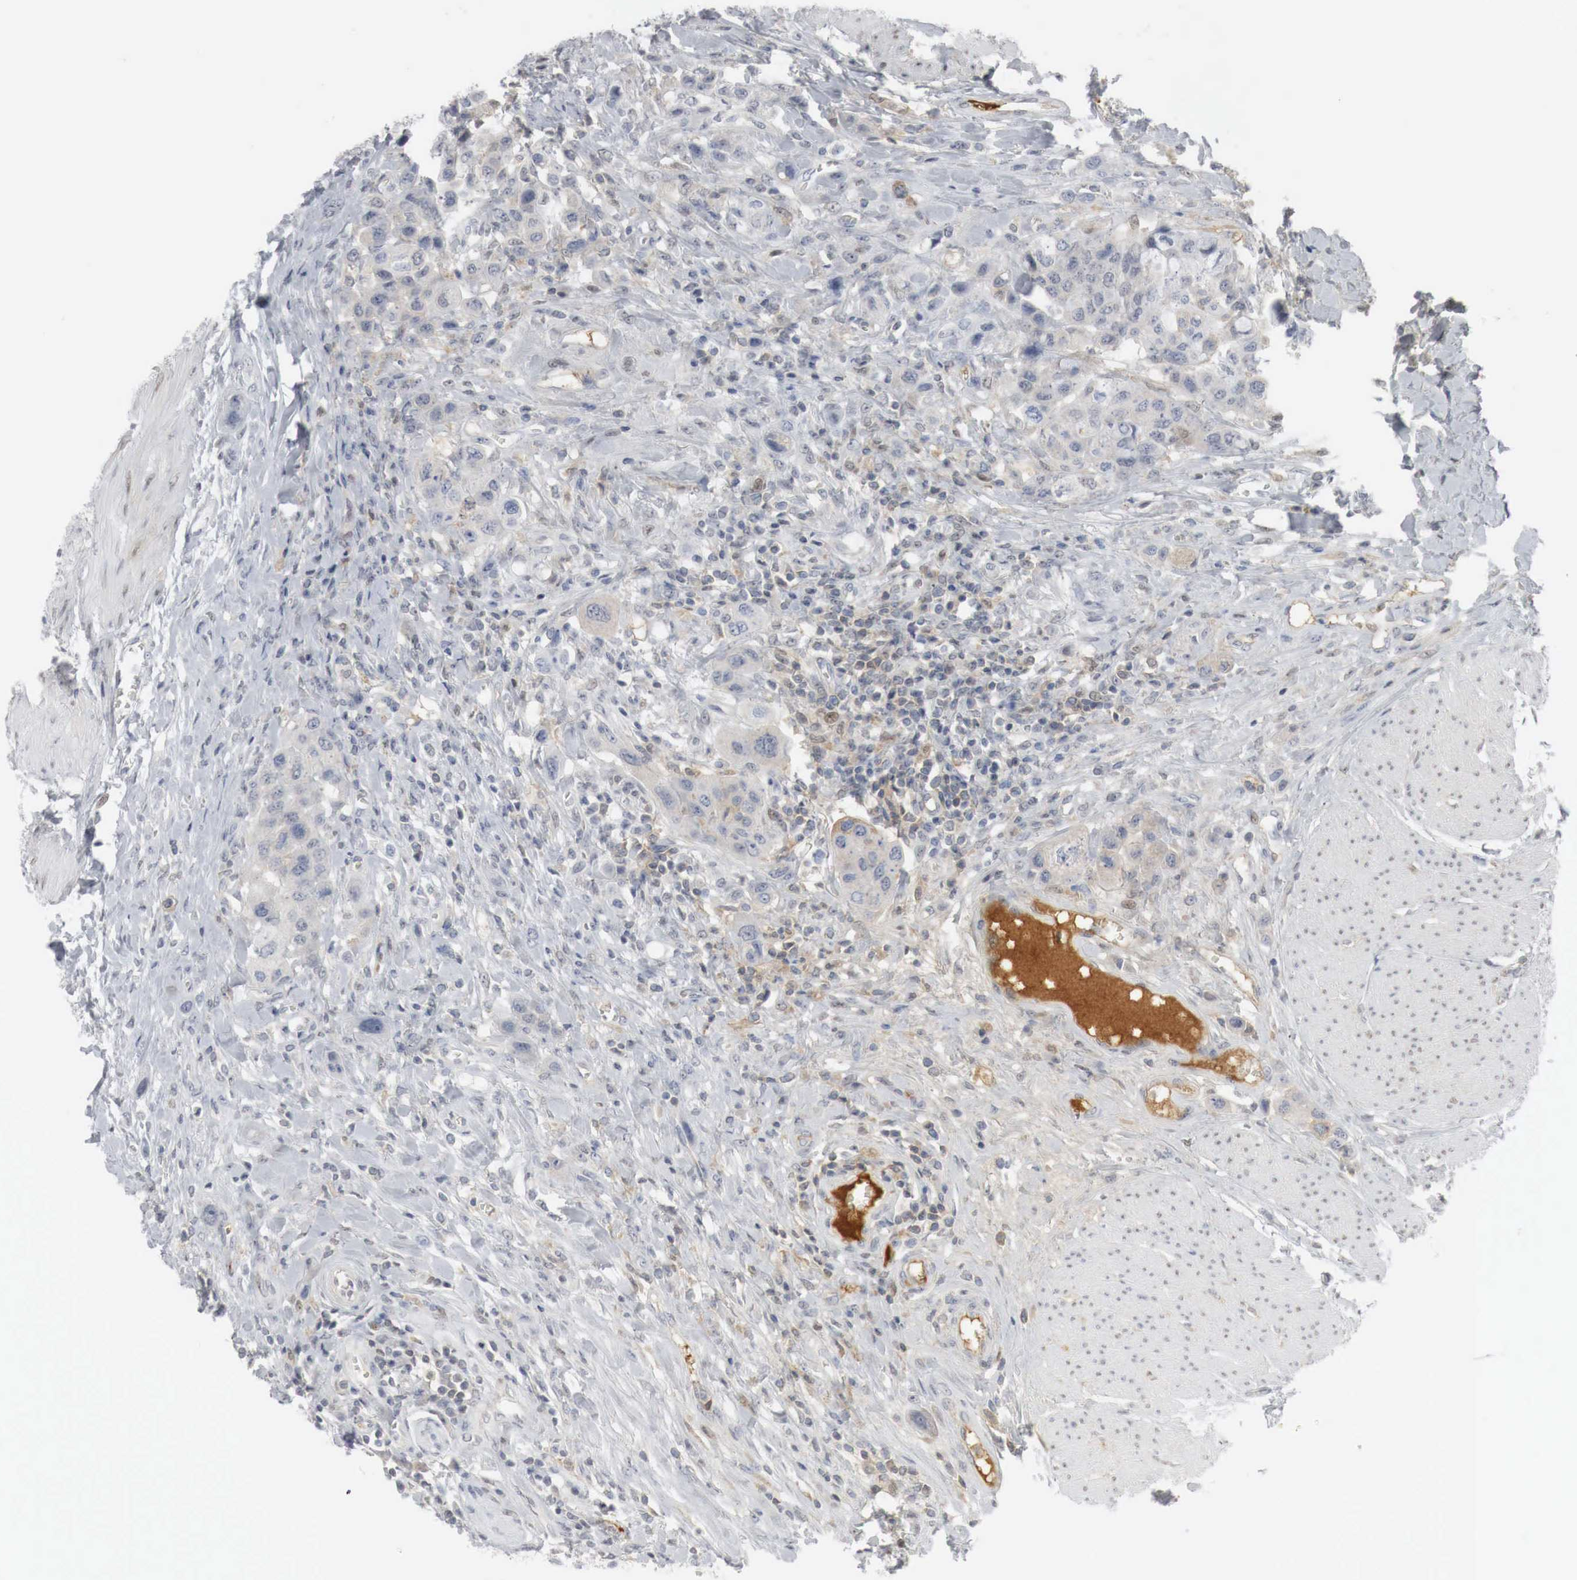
{"staining": {"intensity": "weak", "quantity": "<25%", "location": "cytoplasmic/membranous"}, "tissue": "urothelial cancer", "cell_type": "Tumor cells", "image_type": "cancer", "snomed": [{"axis": "morphology", "description": "Urothelial carcinoma, High grade"}, {"axis": "topography", "description": "Urinary bladder"}], "caption": "Tumor cells are negative for protein expression in human urothelial carcinoma (high-grade).", "gene": "MYC", "patient": {"sex": "male", "age": 50}}